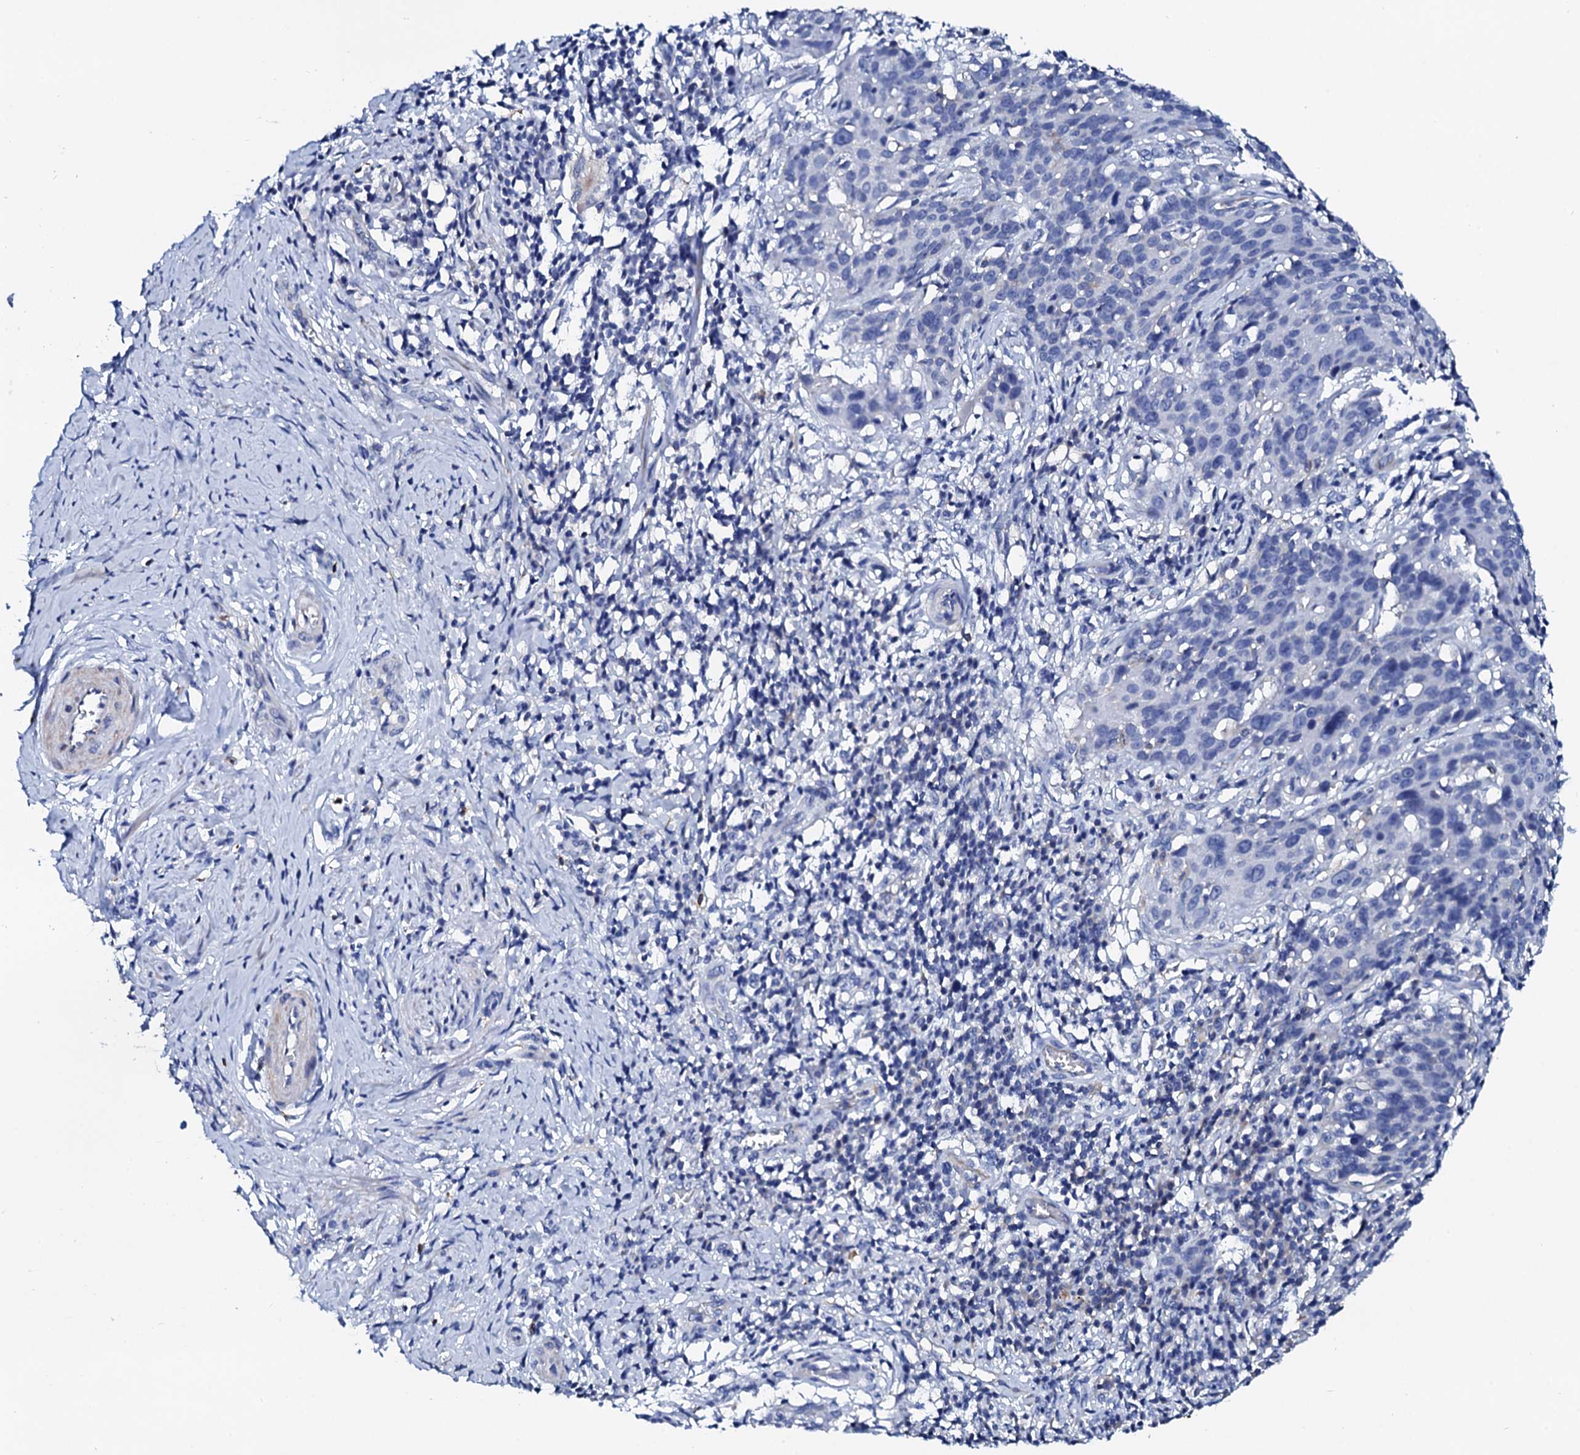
{"staining": {"intensity": "negative", "quantity": "none", "location": "none"}, "tissue": "cervical cancer", "cell_type": "Tumor cells", "image_type": "cancer", "snomed": [{"axis": "morphology", "description": "Squamous cell carcinoma, NOS"}, {"axis": "topography", "description": "Cervix"}], "caption": "Tumor cells show no significant protein positivity in cervical cancer (squamous cell carcinoma).", "gene": "GLB1L3", "patient": {"sex": "female", "age": 50}}